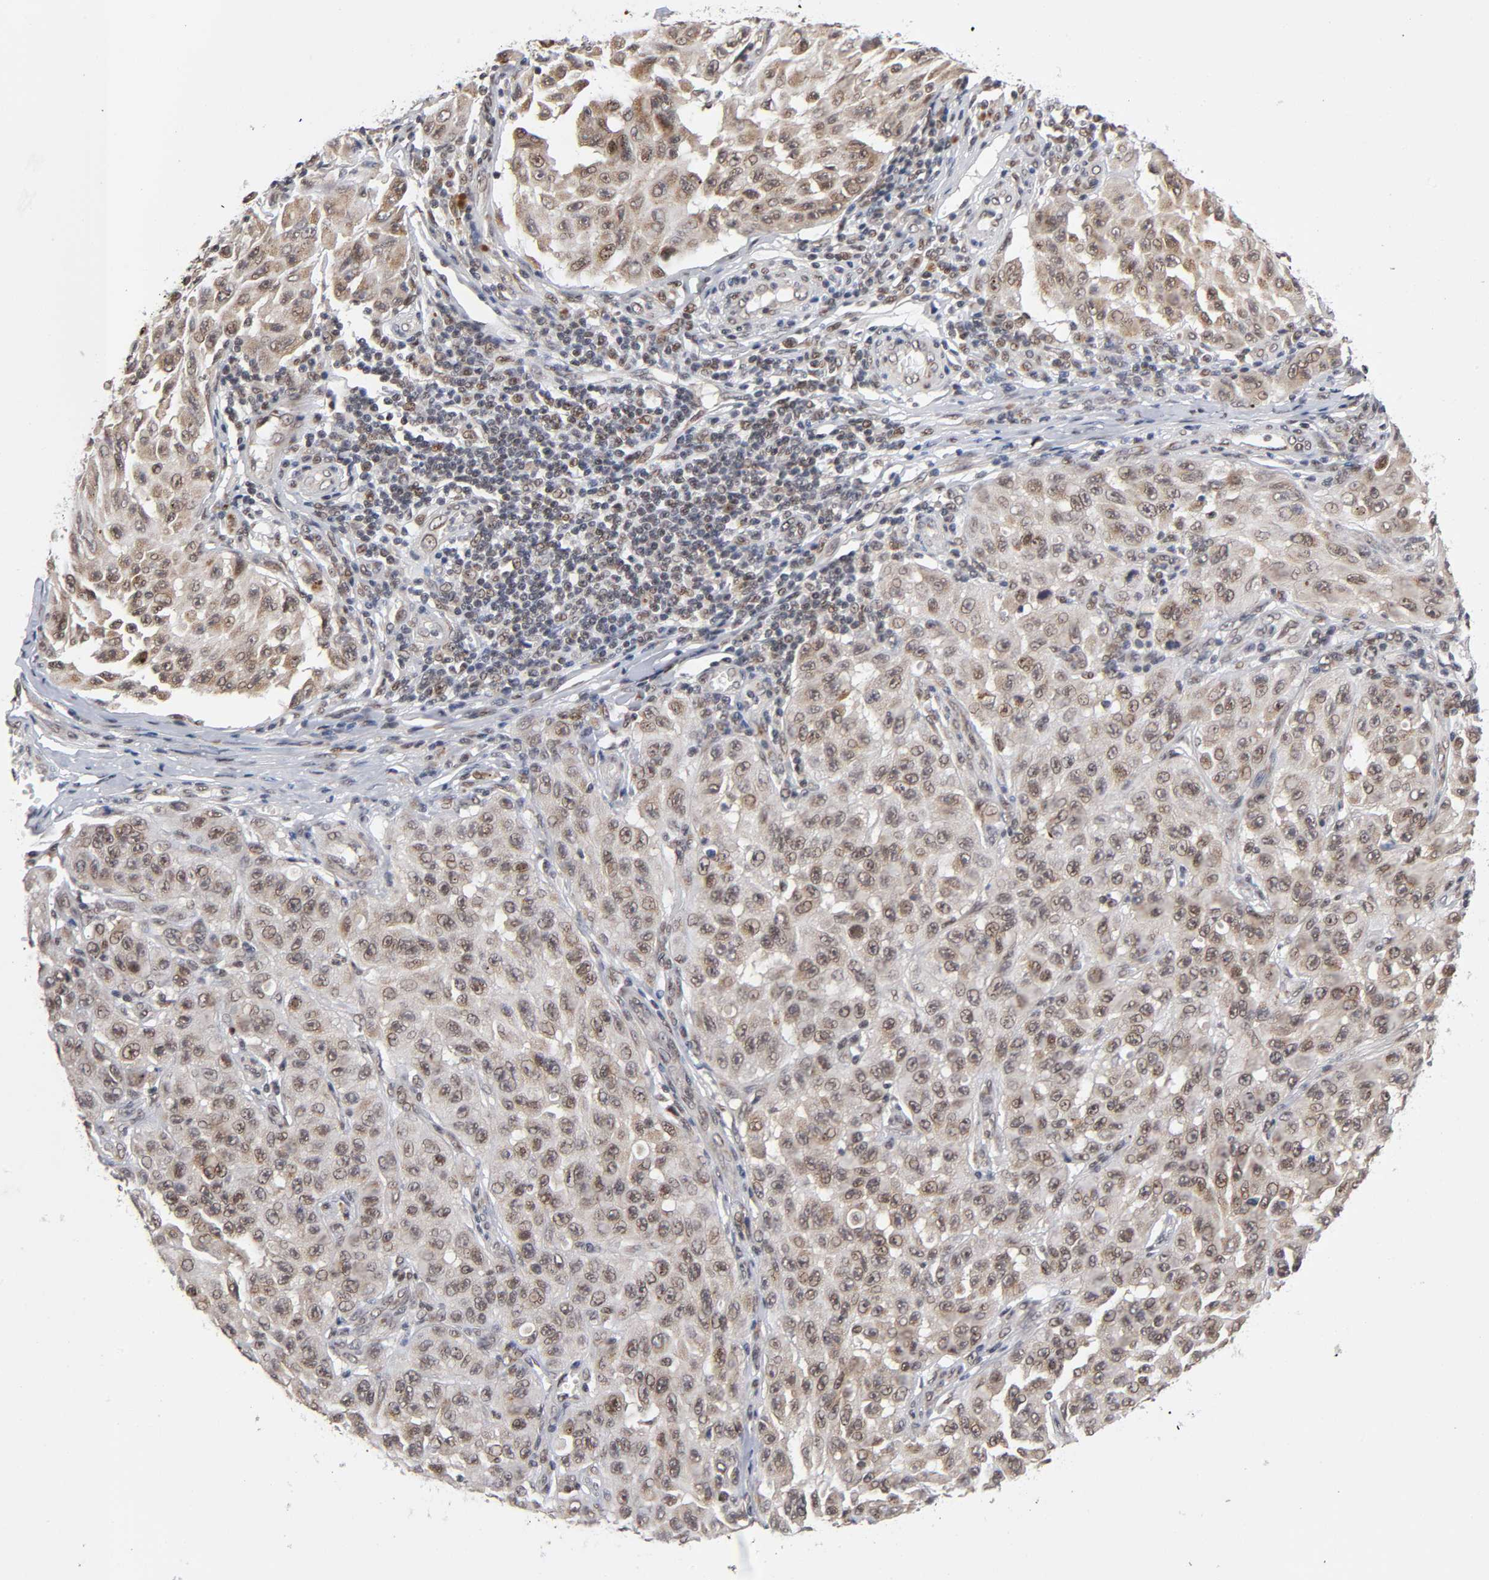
{"staining": {"intensity": "moderate", "quantity": ">75%", "location": "cytoplasmic/membranous,nuclear"}, "tissue": "melanoma", "cell_type": "Tumor cells", "image_type": "cancer", "snomed": [{"axis": "morphology", "description": "Malignant melanoma, NOS"}, {"axis": "topography", "description": "Skin"}], "caption": "An immunohistochemistry photomicrograph of neoplastic tissue is shown. Protein staining in brown shows moderate cytoplasmic/membranous and nuclear positivity in malignant melanoma within tumor cells.", "gene": "EP300", "patient": {"sex": "male", "age": 30}}